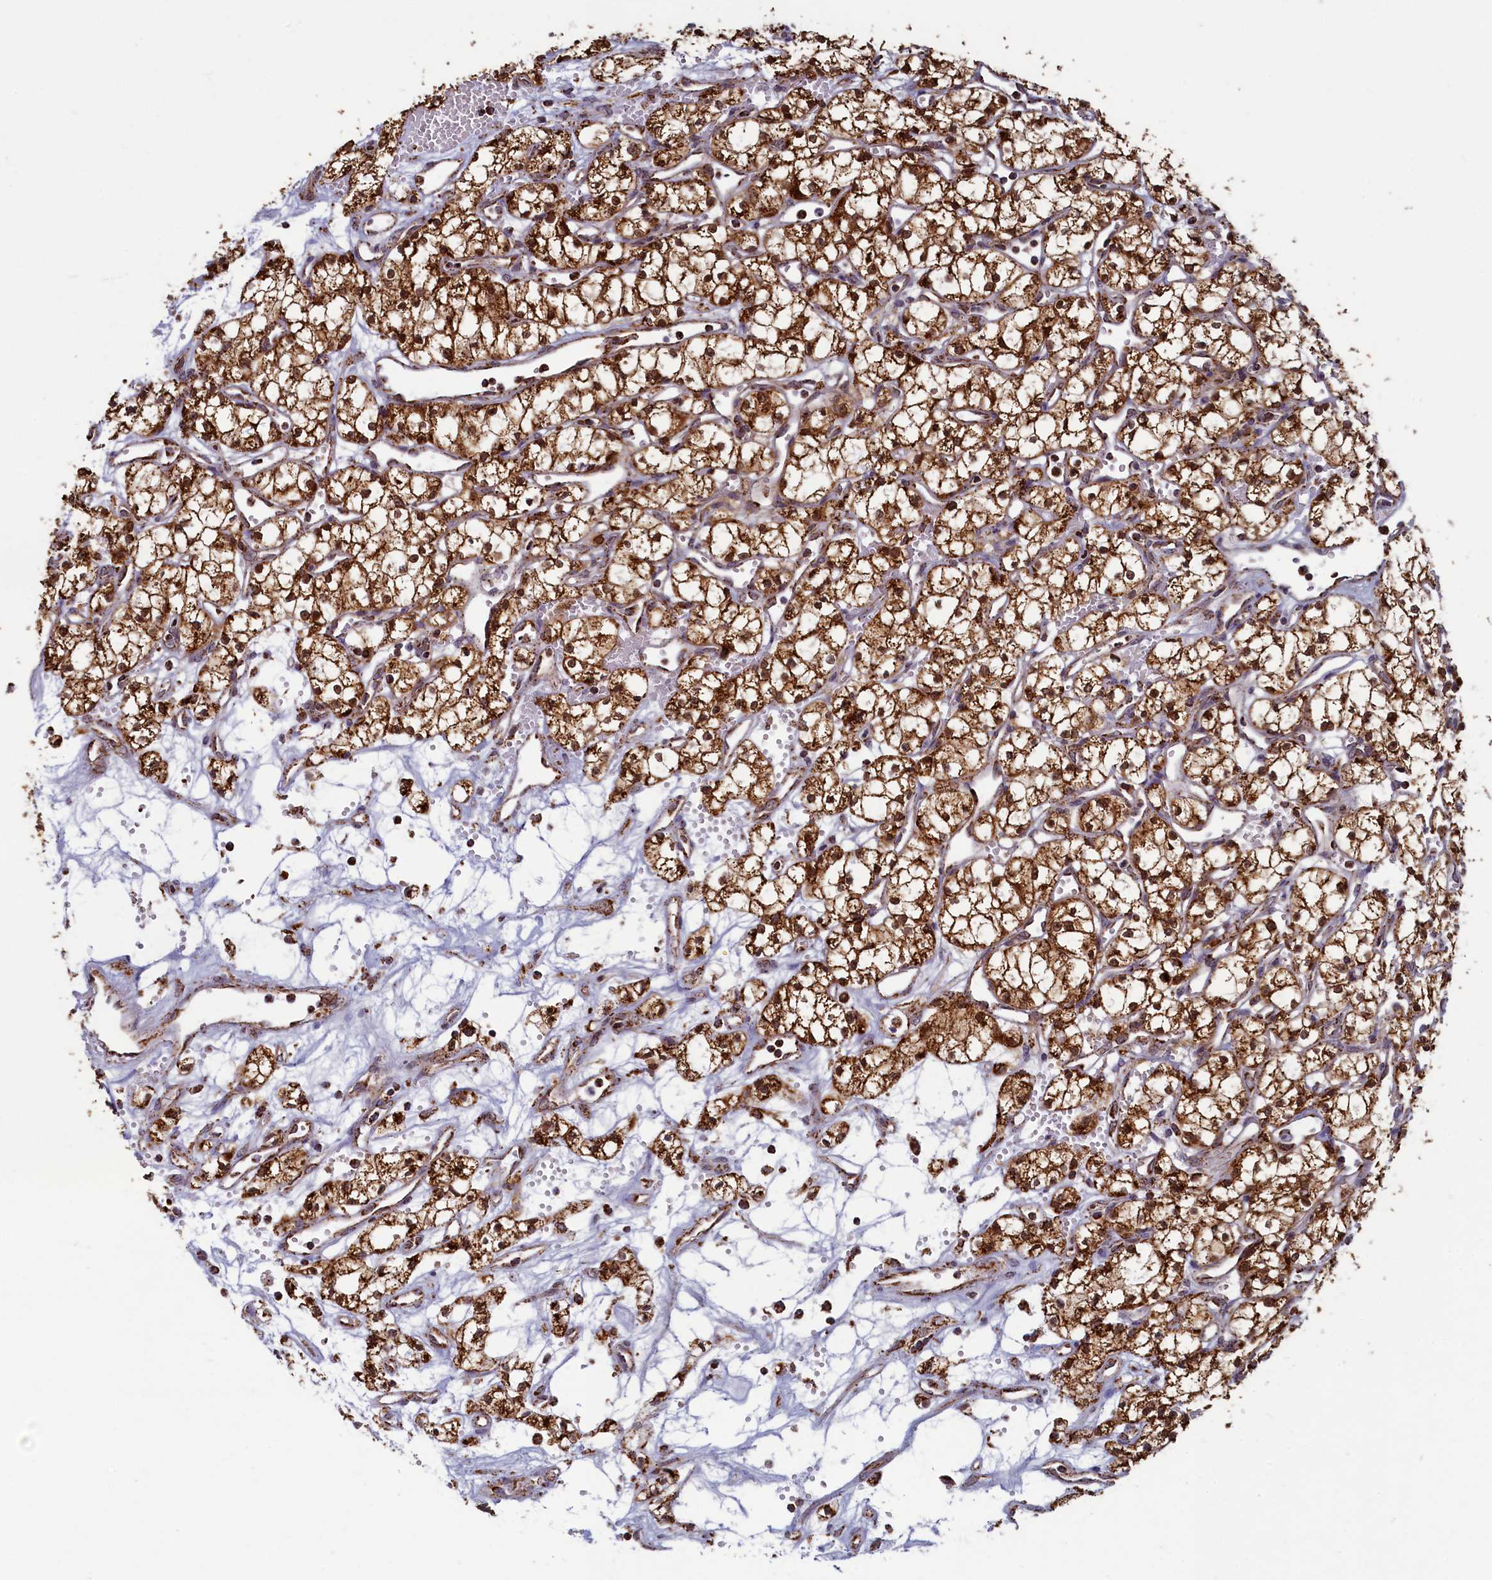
{"staining": {"intensity": "strong", "quantity": ">75%", "location": "cytoplasmic/membranous"}, "tissue": "renal cancer", "cell_type": "Tumor cells", "image_type": "cancer", "snomed": [{"axis": "morphology", "description": "Adenocarcinoma, NOS"}, {"axis": "topography", "description": "Kidney"}], "caption": "Immunohistochemistry image of human renal adenocarcinoma stained for a protein (brown), which exhibits high levels of strong cytoplasmic/membranous staining in approximately >75% of tumor cells.", "gene": "SPR", "patient": {"sex": "male", "age": 59}}